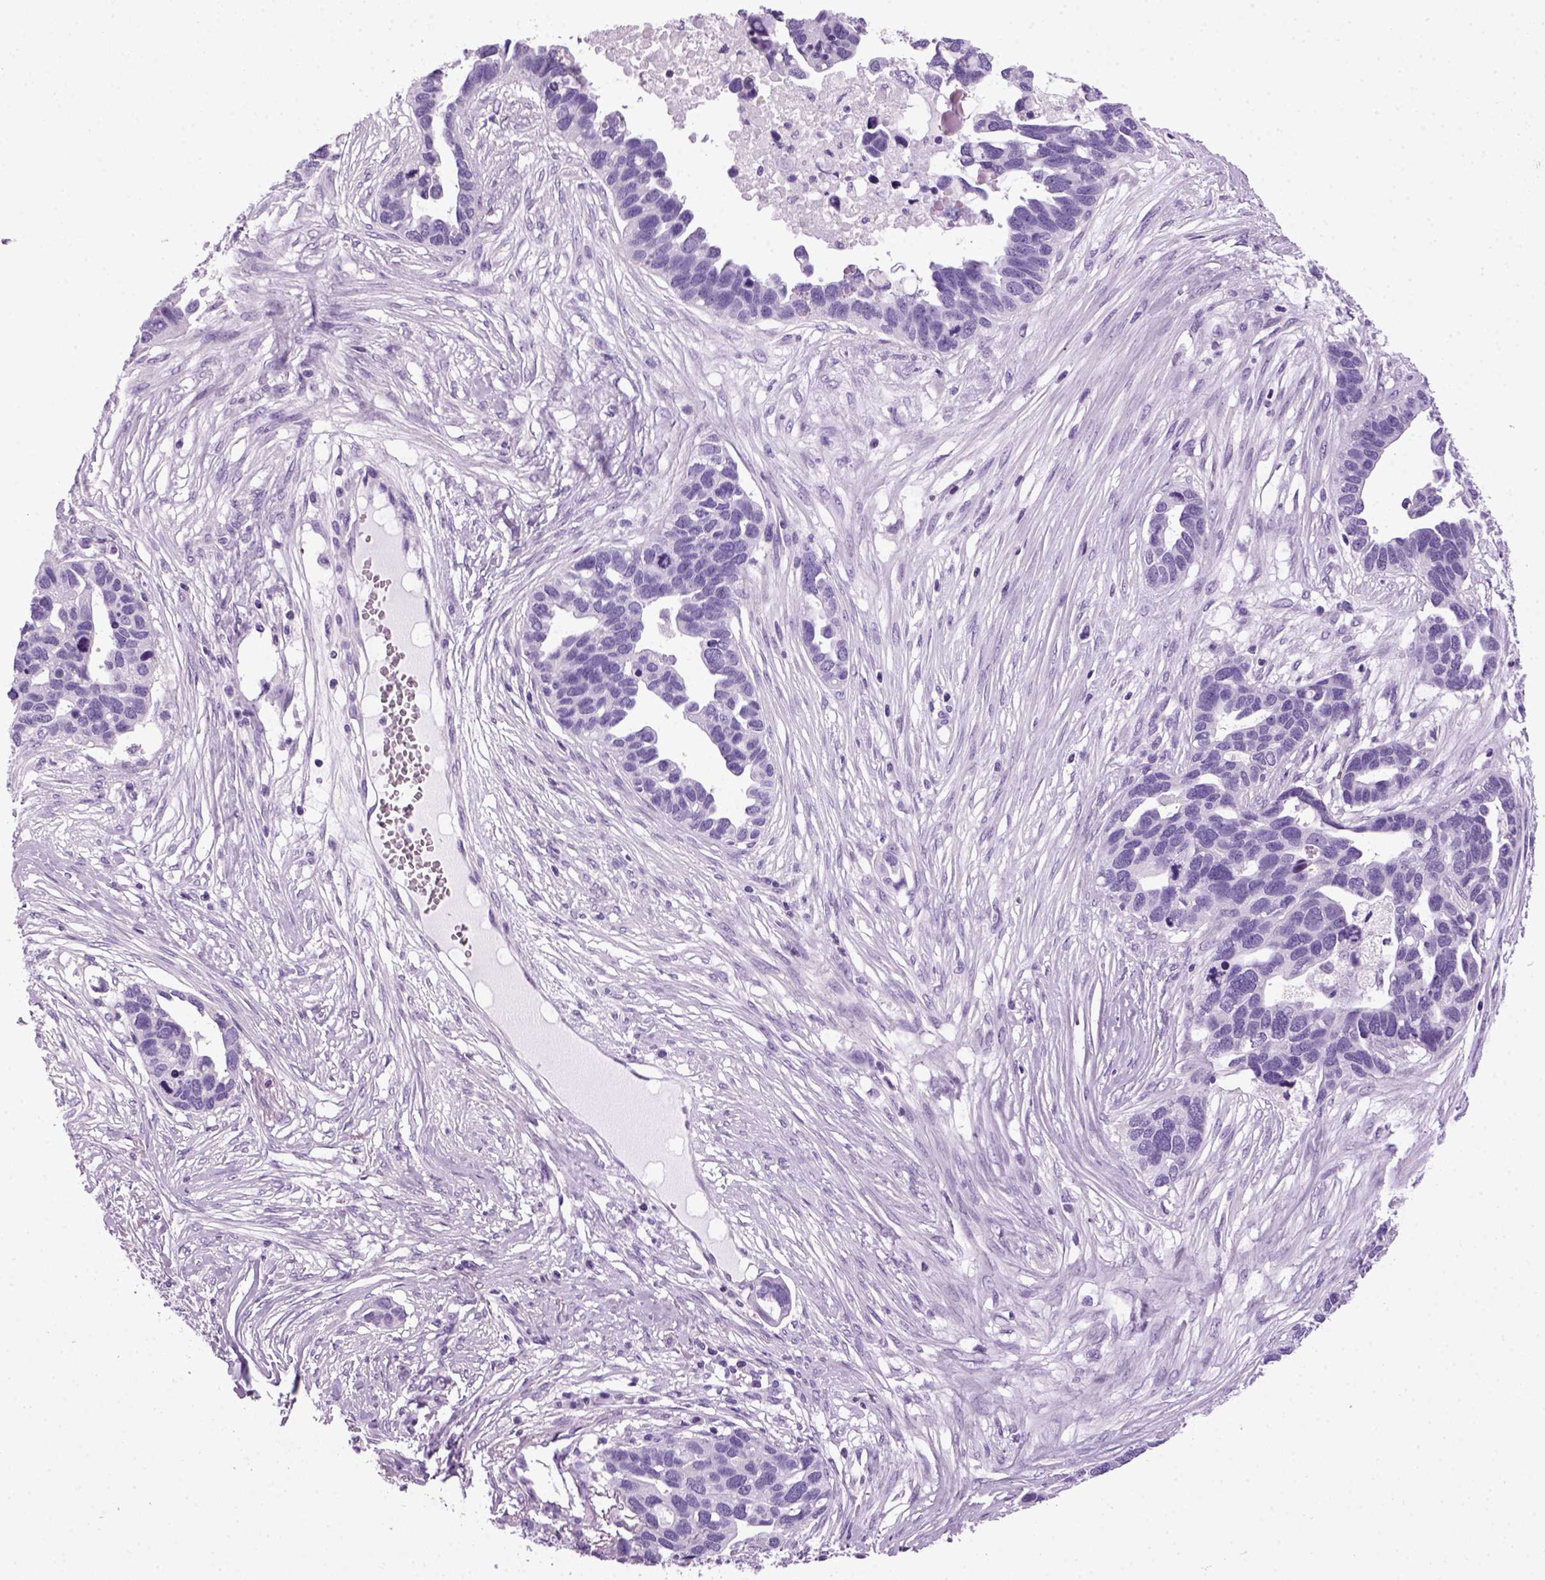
{"staining": {"intensity": "negative", "quantity": "none", "location": "none"}, "tissue": "ovarian cancer", "cell_type": "Tumor cells", "image_type": "cancer", "snomed": [{"axis": "morphology", "description": "Cystadenocarcinoma, serous, NOS"}, {"axis": "topography", "description": "Ovary"}], "caption": "Immunohistochemistry (IHC) photomicrograph of neoplastic tissue: human ovarian serous cystadenocarcinoma stained with DAB (3,3'-diaminobenzidine) displays no significant protein expression in tumor cells. Brightfield microscopy of immunohistochemistry (IHC) stained with DAB (brown) and hematoxylin (blue), captured at high magnification.", "gene": "HMCN2", "patient": {"sex": "female", "age": 54}}